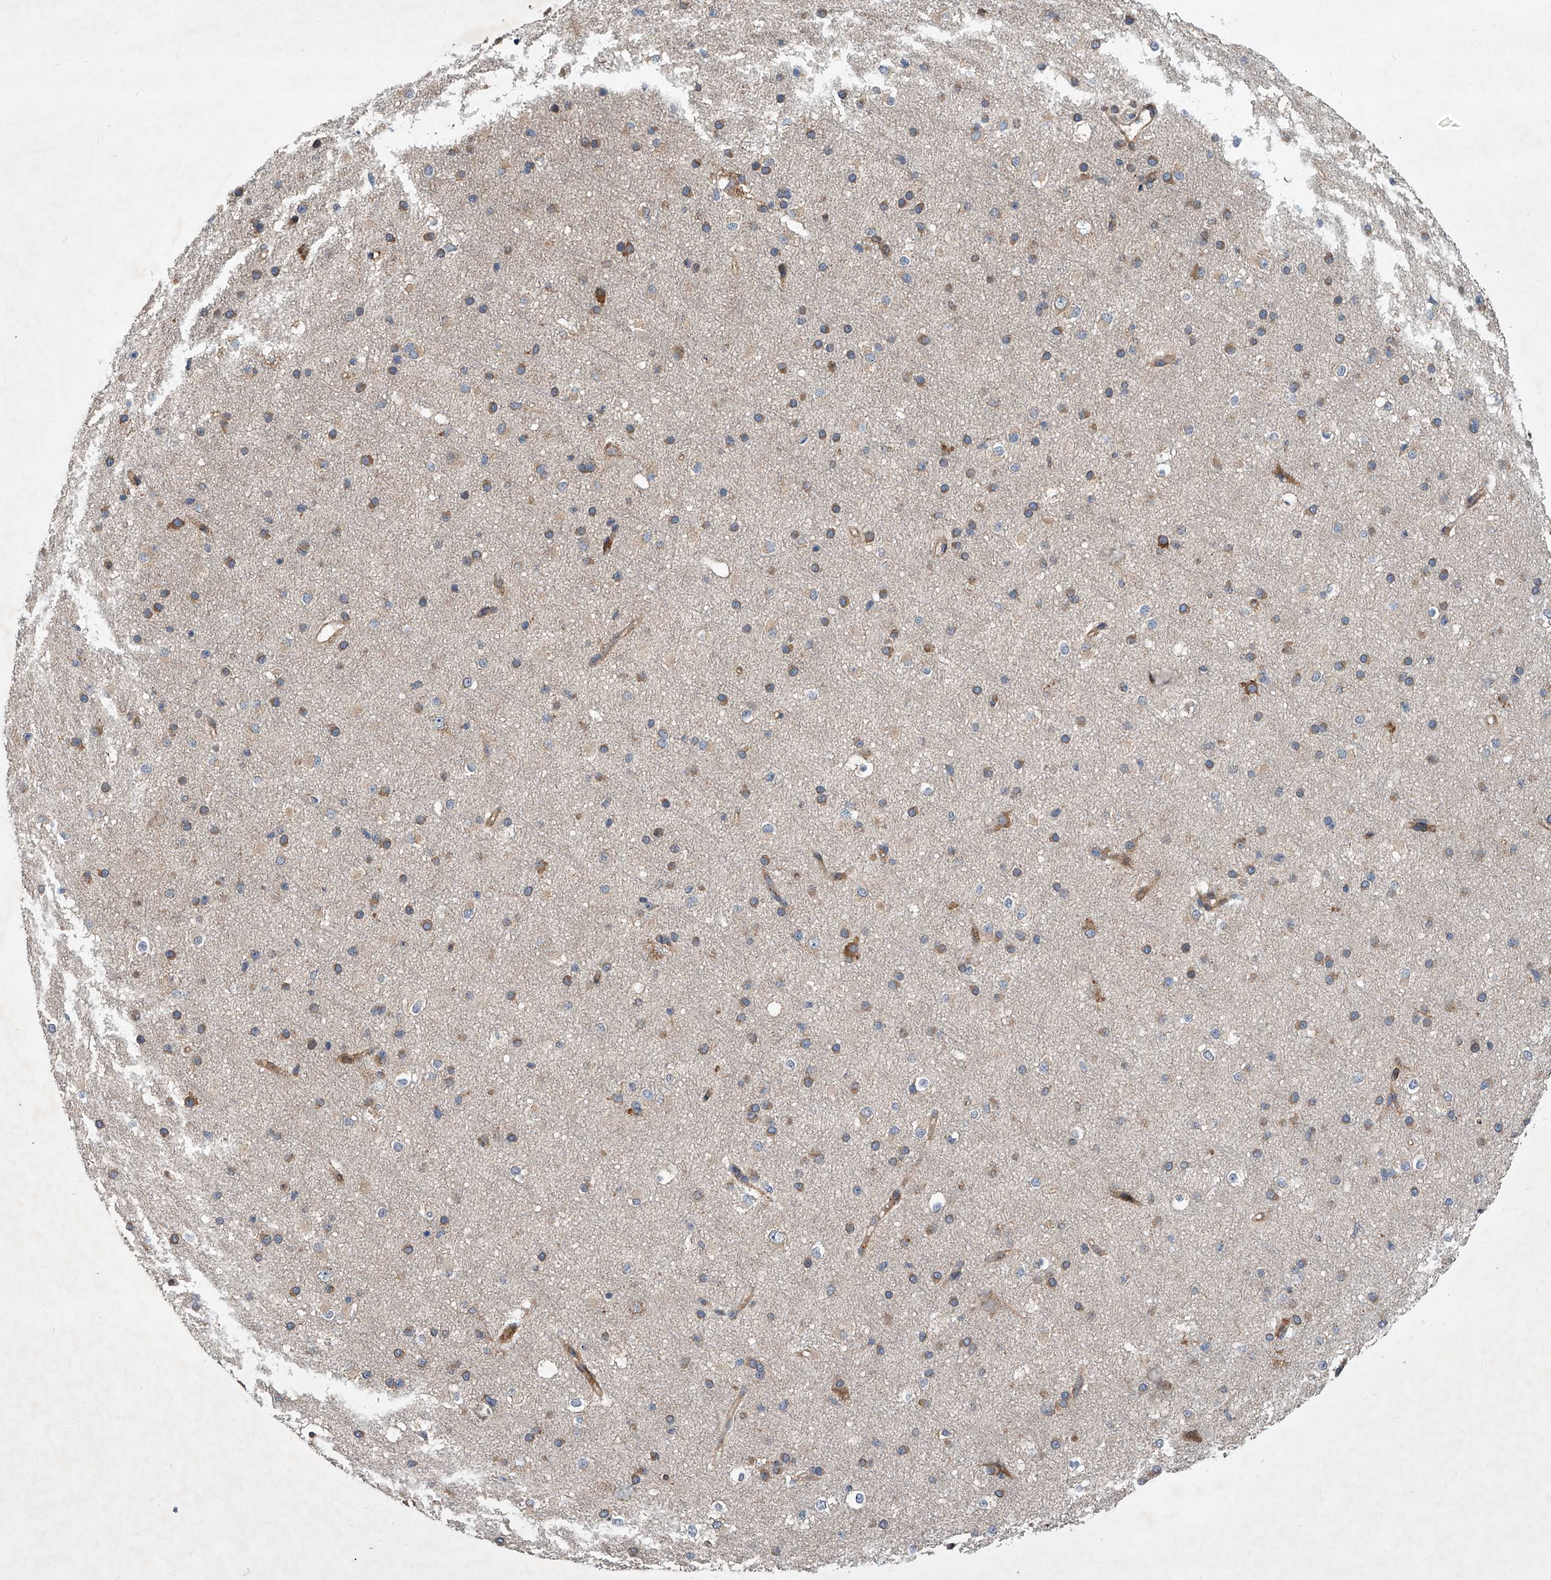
{"staining": {"intensity": "moderate", "quantity": ">75%", "location": "cytoplasmic/membranous"}, "tissue": "cerebral cortex", "cell_type": "Endothelial cells", "image_type": "normal", "snomed": [{"axis": "morphology", "description": "Normal tissue, NOS"}, {"axis": "morphology", "description": "Developmental malformation"}, {"axis": "topography", "description": "Cerebral cortex"}], "caption": "Immunohistochemistry (DAB) staining of normal cerebral cortex displays moderate cytoplasmic/membranous protein expression in about >75% of endothelial cells.", "gene": "USP47", "patient": {"sex": "female", "age": 30}}